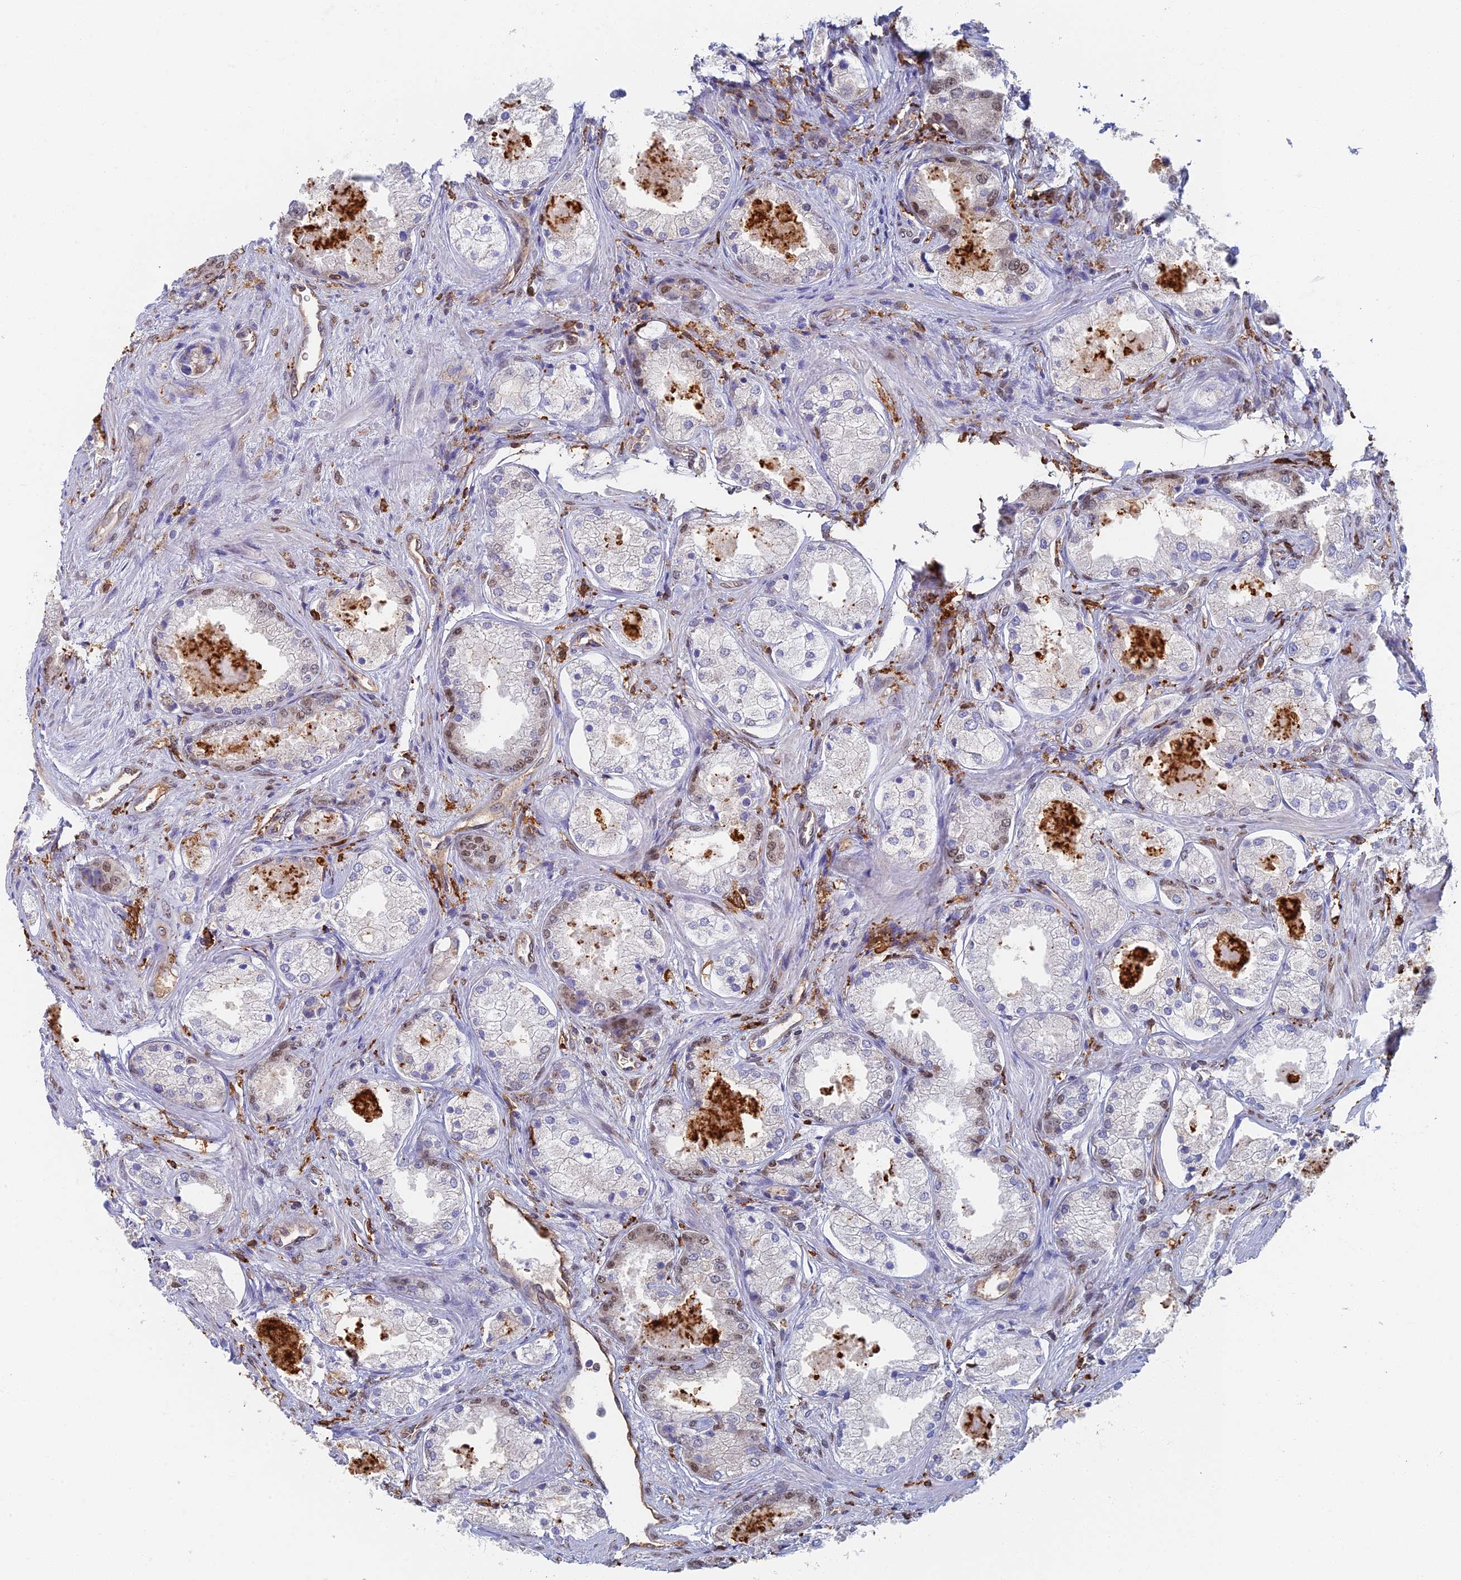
{"staining": {"intensity": "moderate", "quantity": "<25%", "location": "nuclear"}, "tissue": "prostate cancer", "cell_type": "Tumor cells", "image_type": "cancer", "snomed": [{"axis": "morphology", "description": "Adenocarcinoma, Low grade"}, {"axis": "topography", "description": "Prostate"}], "caption": "Immunohistochemical staining of human prostate cancer demonstrates moderate nuclear protein staining in about <25% of tumor cells.", "gene": "GPATCH1", "patient": {"sex": "male", "age": 68}}